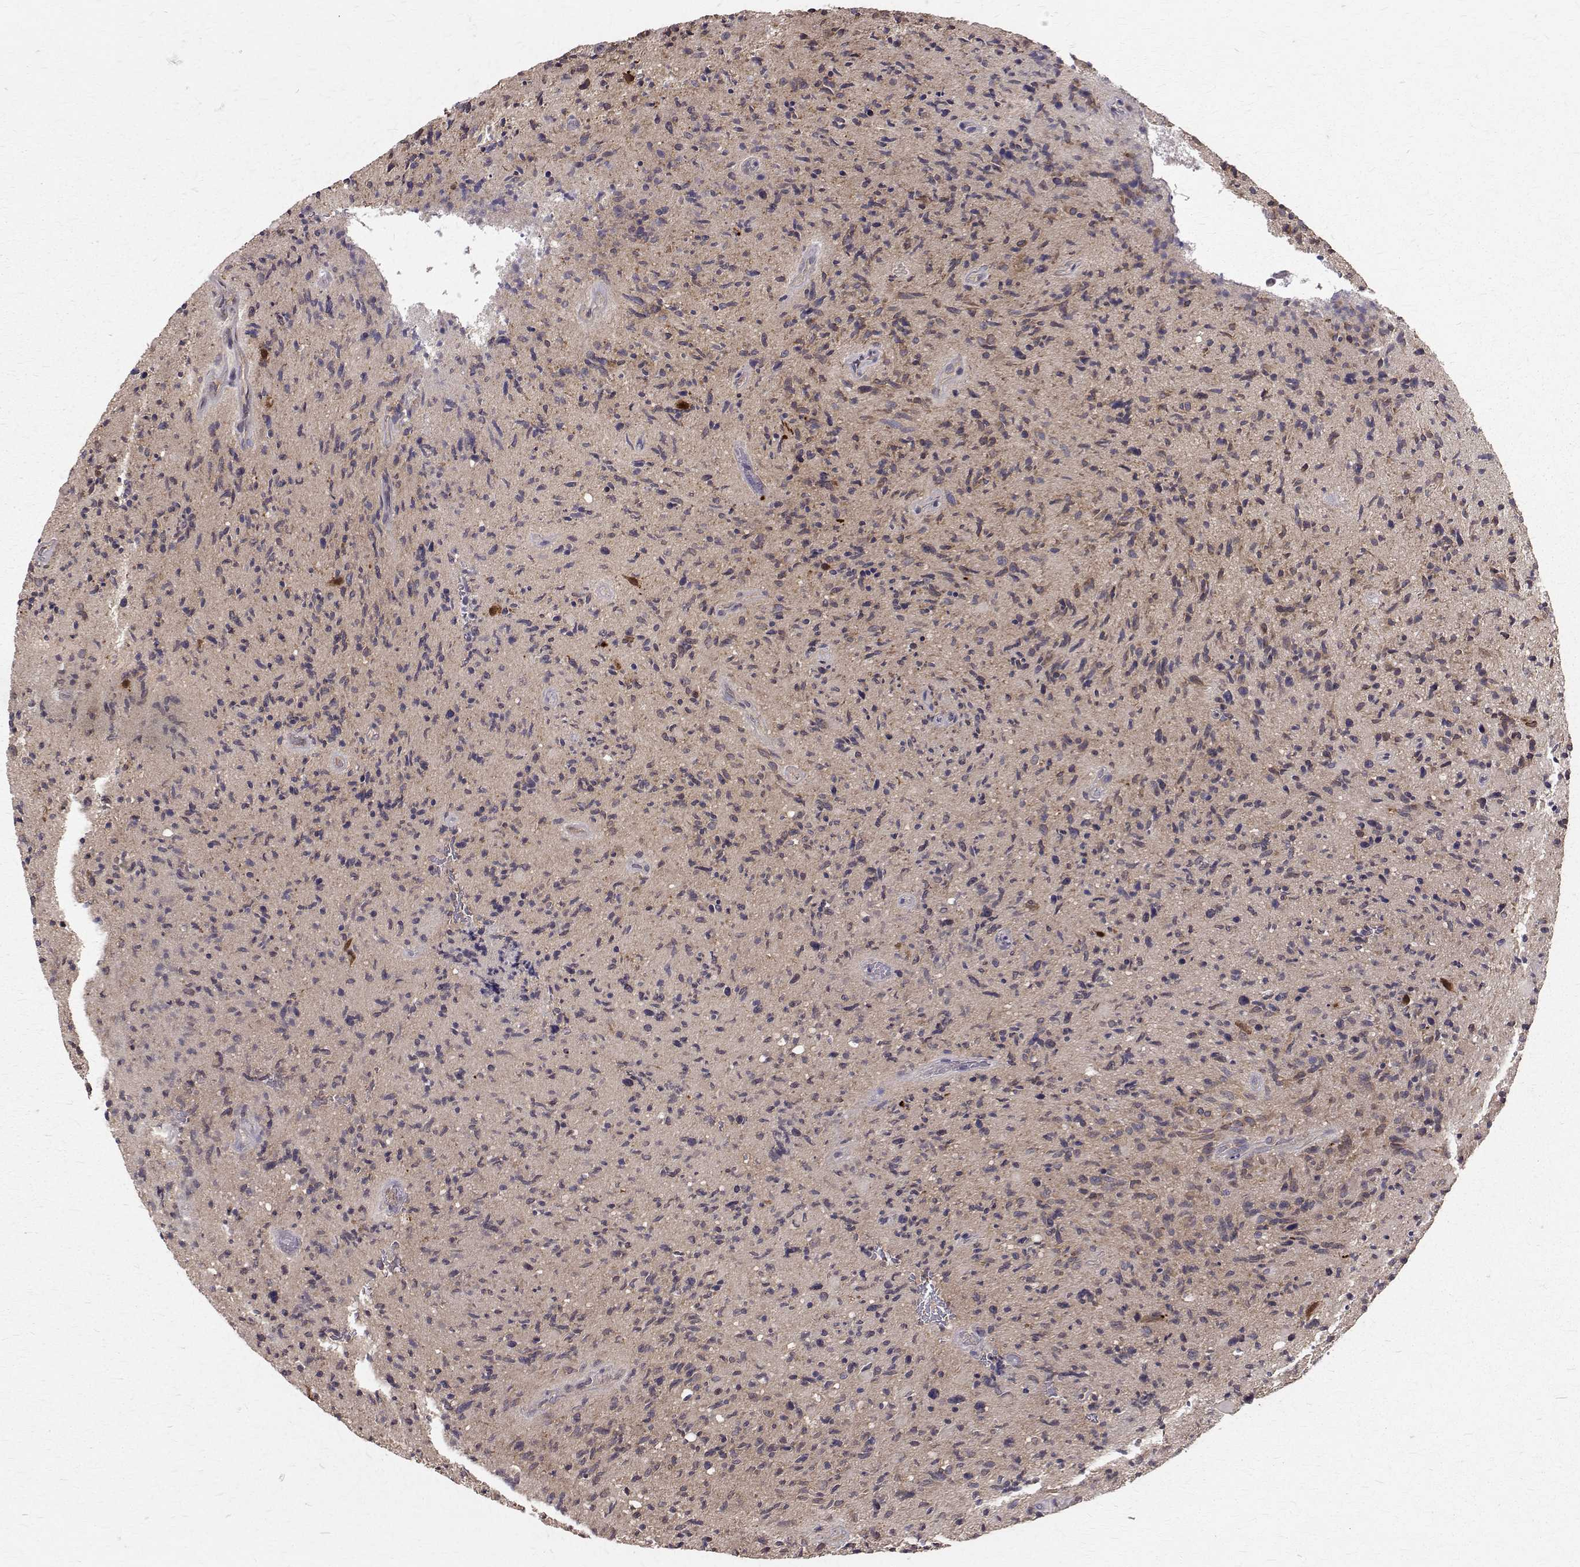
{"staining": {"intensity": "weak", "quantity": "<25%", "location": "cytoplasmic/membranous"}, "tissue": "glioma", "cell_type": "Tumor cells", "image_type": "cancer", "snomed": [{"axis": "morphology", "description": "Glioma, malignant, High grade"}, {"axis": "topography", "description": "Brain"}], "caption": "DAB immunohistochemical staining of glioma exhibits no significant staining in tumor cells.", "gene": "FARSB", "patient": {"sex": "male", "age": 54}}